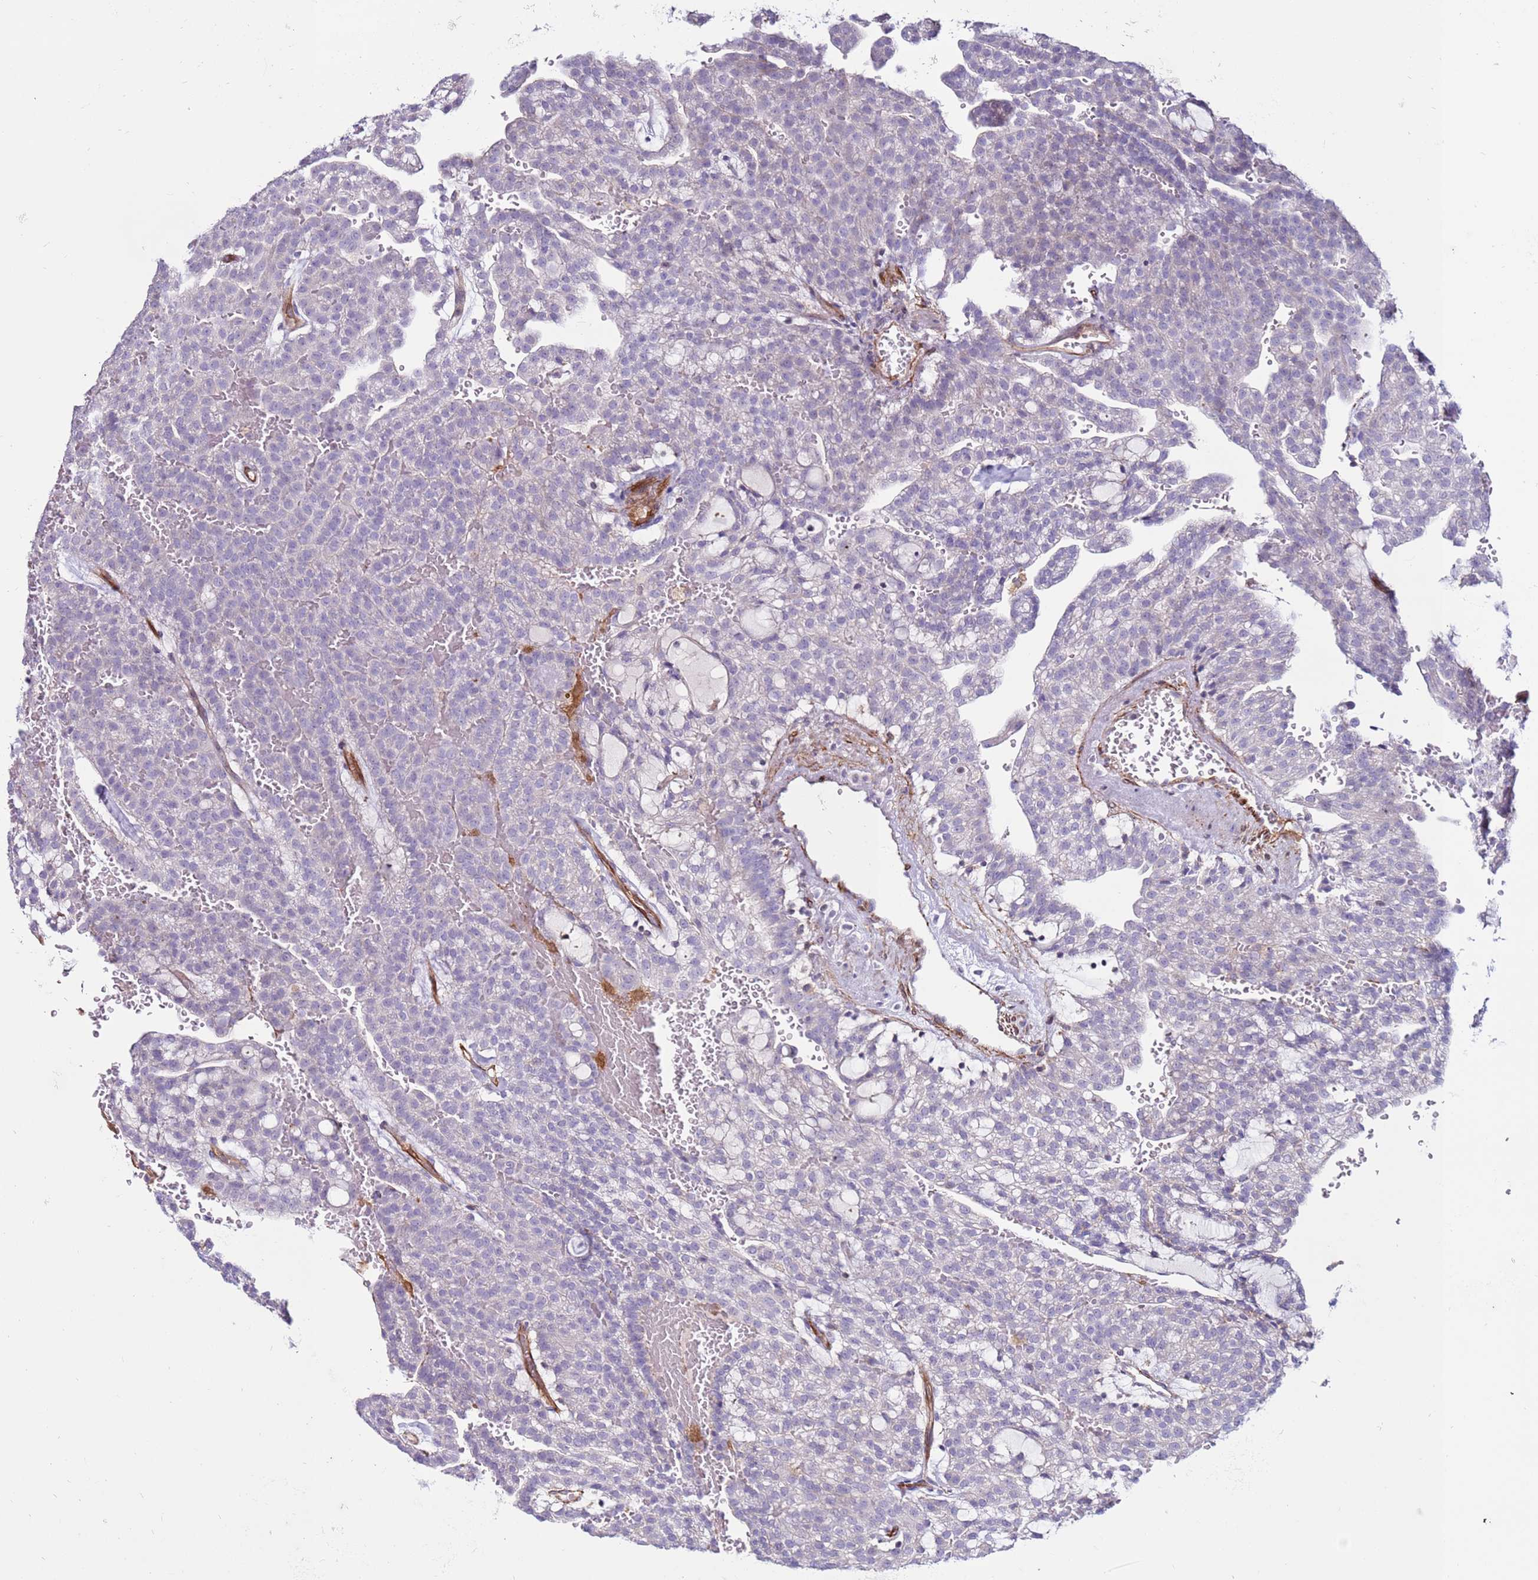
{"staining": {"intensity": "negative", "quantity": "none", "location": "none"}, "tissue": "renal cancer", "cell_type": "Tumor cells", "image_type": "cancer", "snomed": [{"axis": "morphology", "description": "Adenocarcinoma, NOS"}, {"axis": "topography", "description": "Kidney"}], "caption": "A photomicrograph of renal cancer stained for a protein exhibits no brown staining in tumor cells.", "gene": "CLEC4M", "patient": {"sex": "male", "age": 63}}